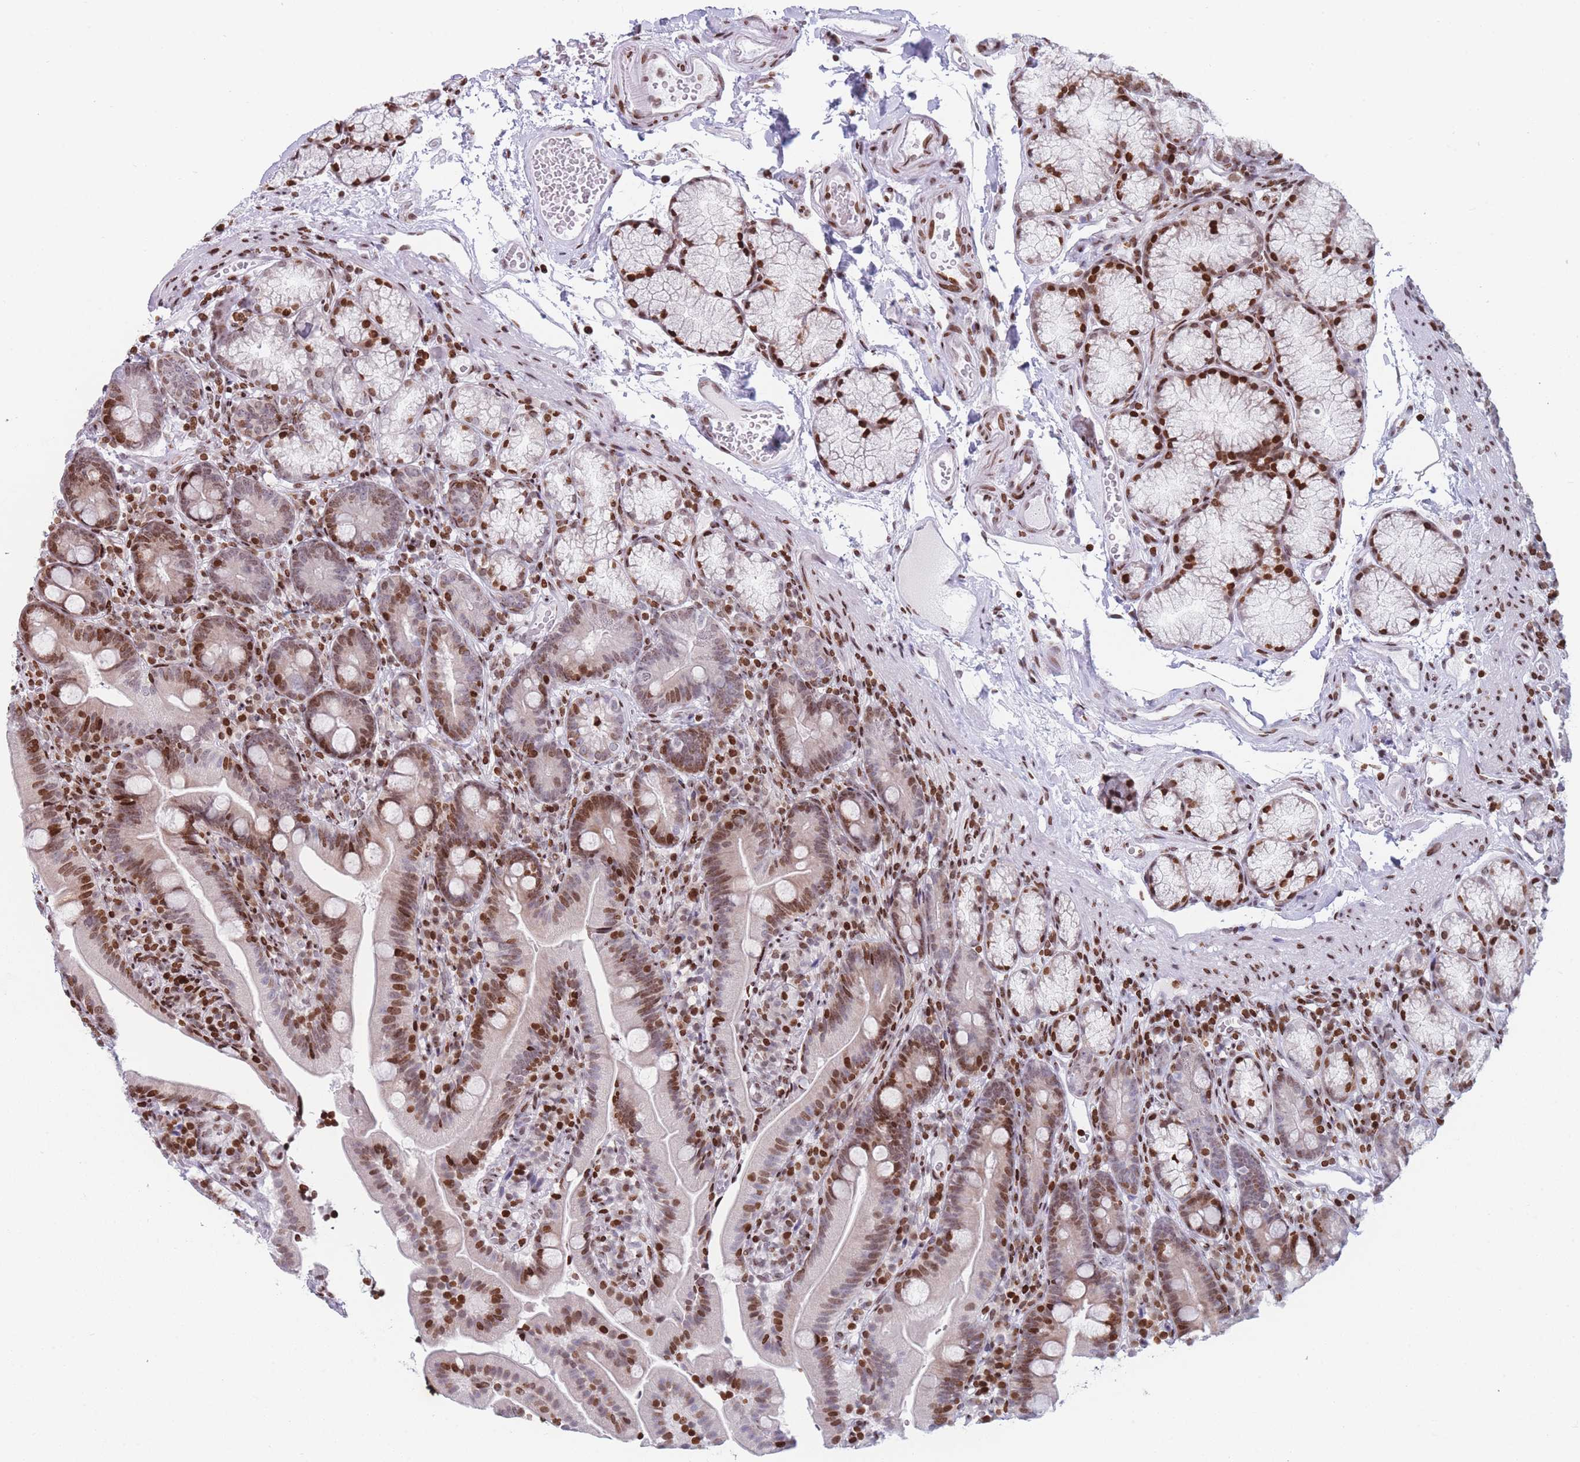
{"staining": {"intensity": "strong", "quantity": ">75%", "location": "nuclear"}, "tissue": "duodenum", "cell_type": "Glandular cells", "image_type": "normal", "snomed": [{"axis": "morphology", "description": "Normal tissue, NOS"}, {"axis": "topography", "description": "Duodenum"}], "caption": "Immunohistochemistry histopathology image of benign duodenum stained for a protein (brown), which demonstrates high levels of strong nuclear staining in approximately >75% of glandular cells.", "gene": "AK9", "patient": {"sex": "female", "age": 67}}